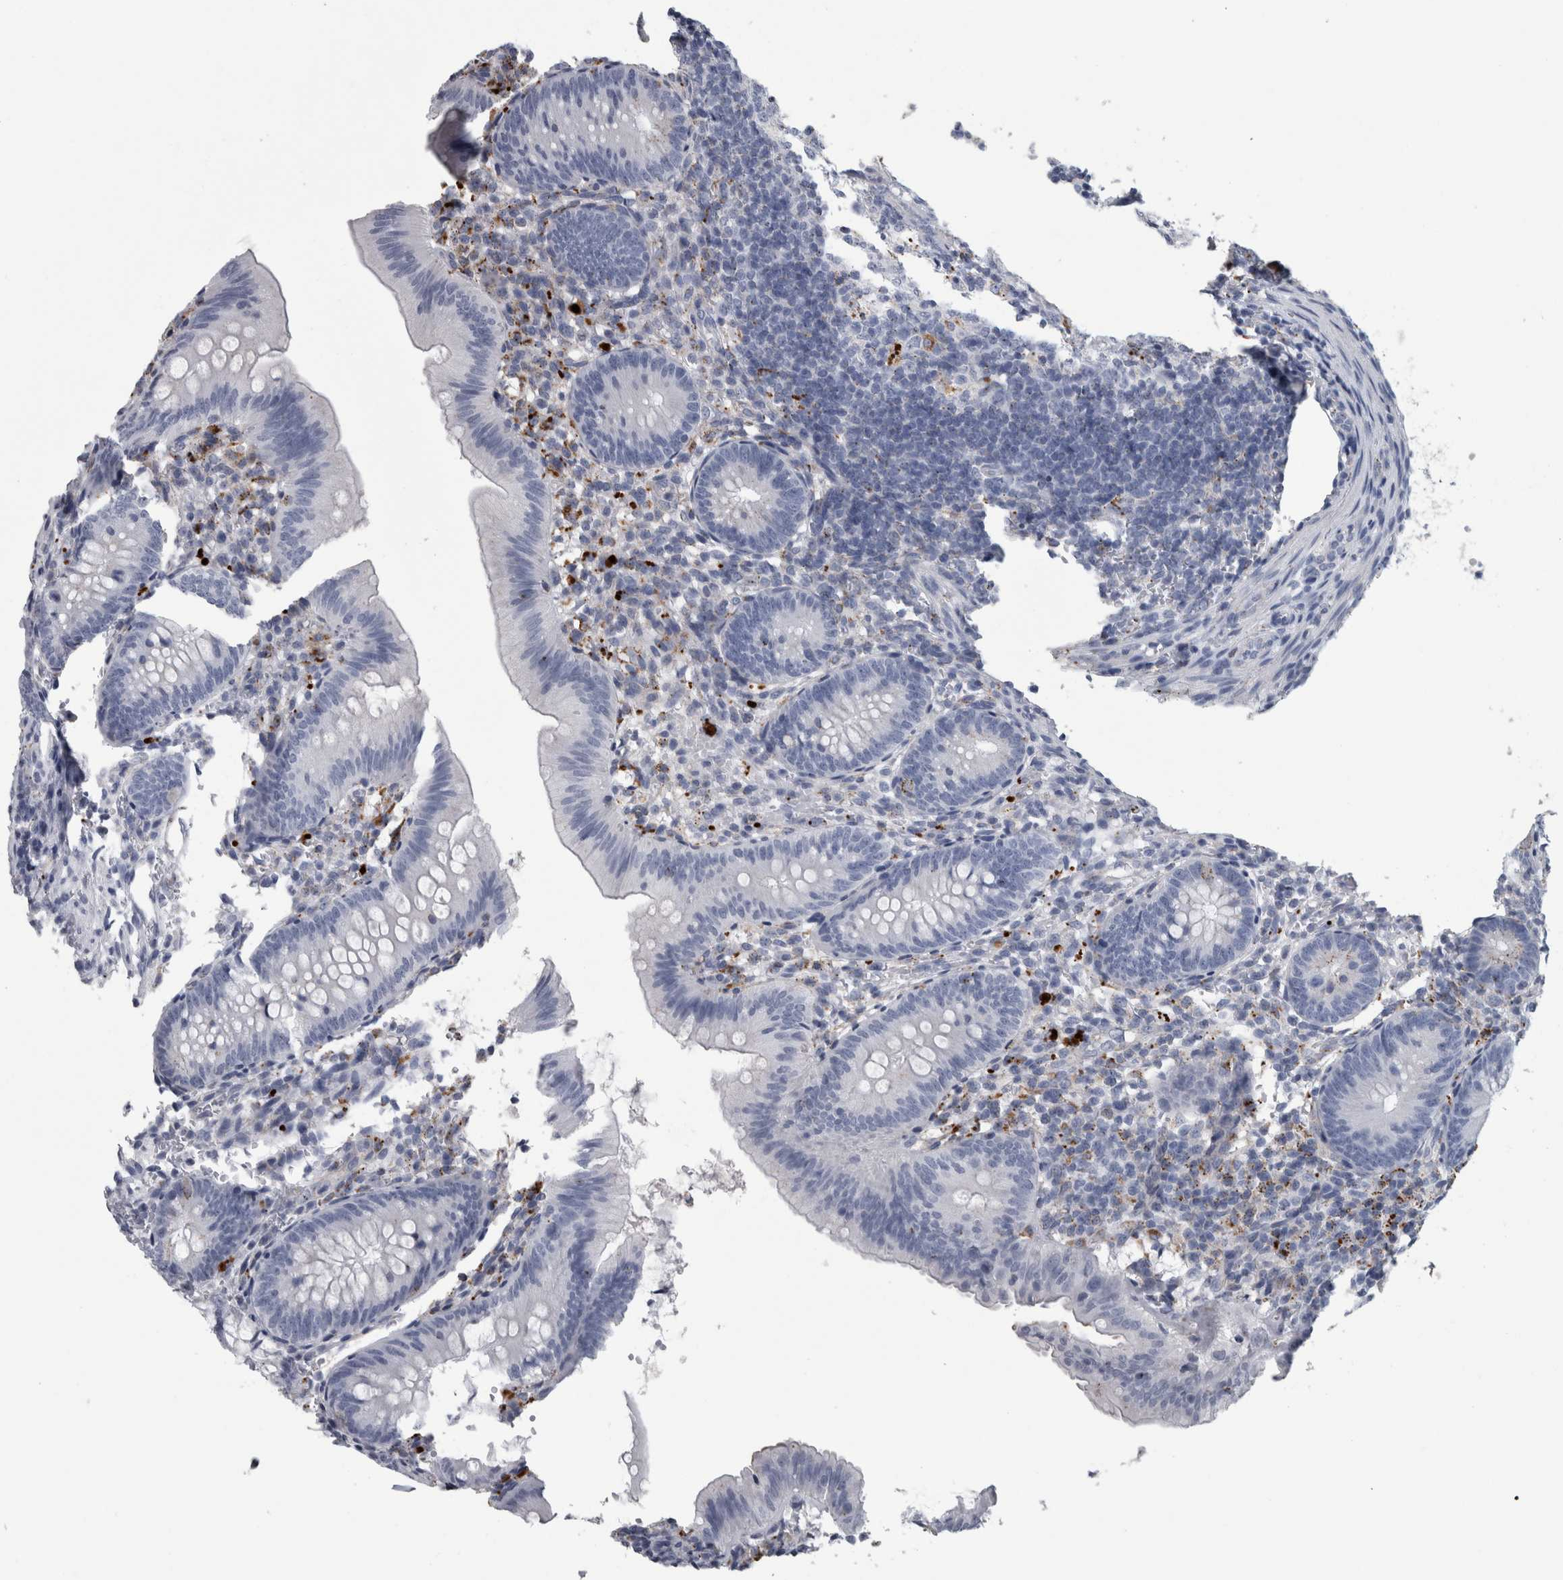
{"staining": {"intensity": "negative", "quantity": "none", "location": "none"}, "tissue": "appendix", "cell_type": "Glandular cells", "image_type": "normal", "snomed": [{"axis": "morphology", "description": "Normal tissue, NOS"}, {"axis": "topography", "description": "Appendix"}], "caption": "DAB immunohistochemical staining of unremarkable appendix reveals no significant positivity in glandular cells.", "gene": "DPP7", "patient": {"sex": "male", "age": 1}}